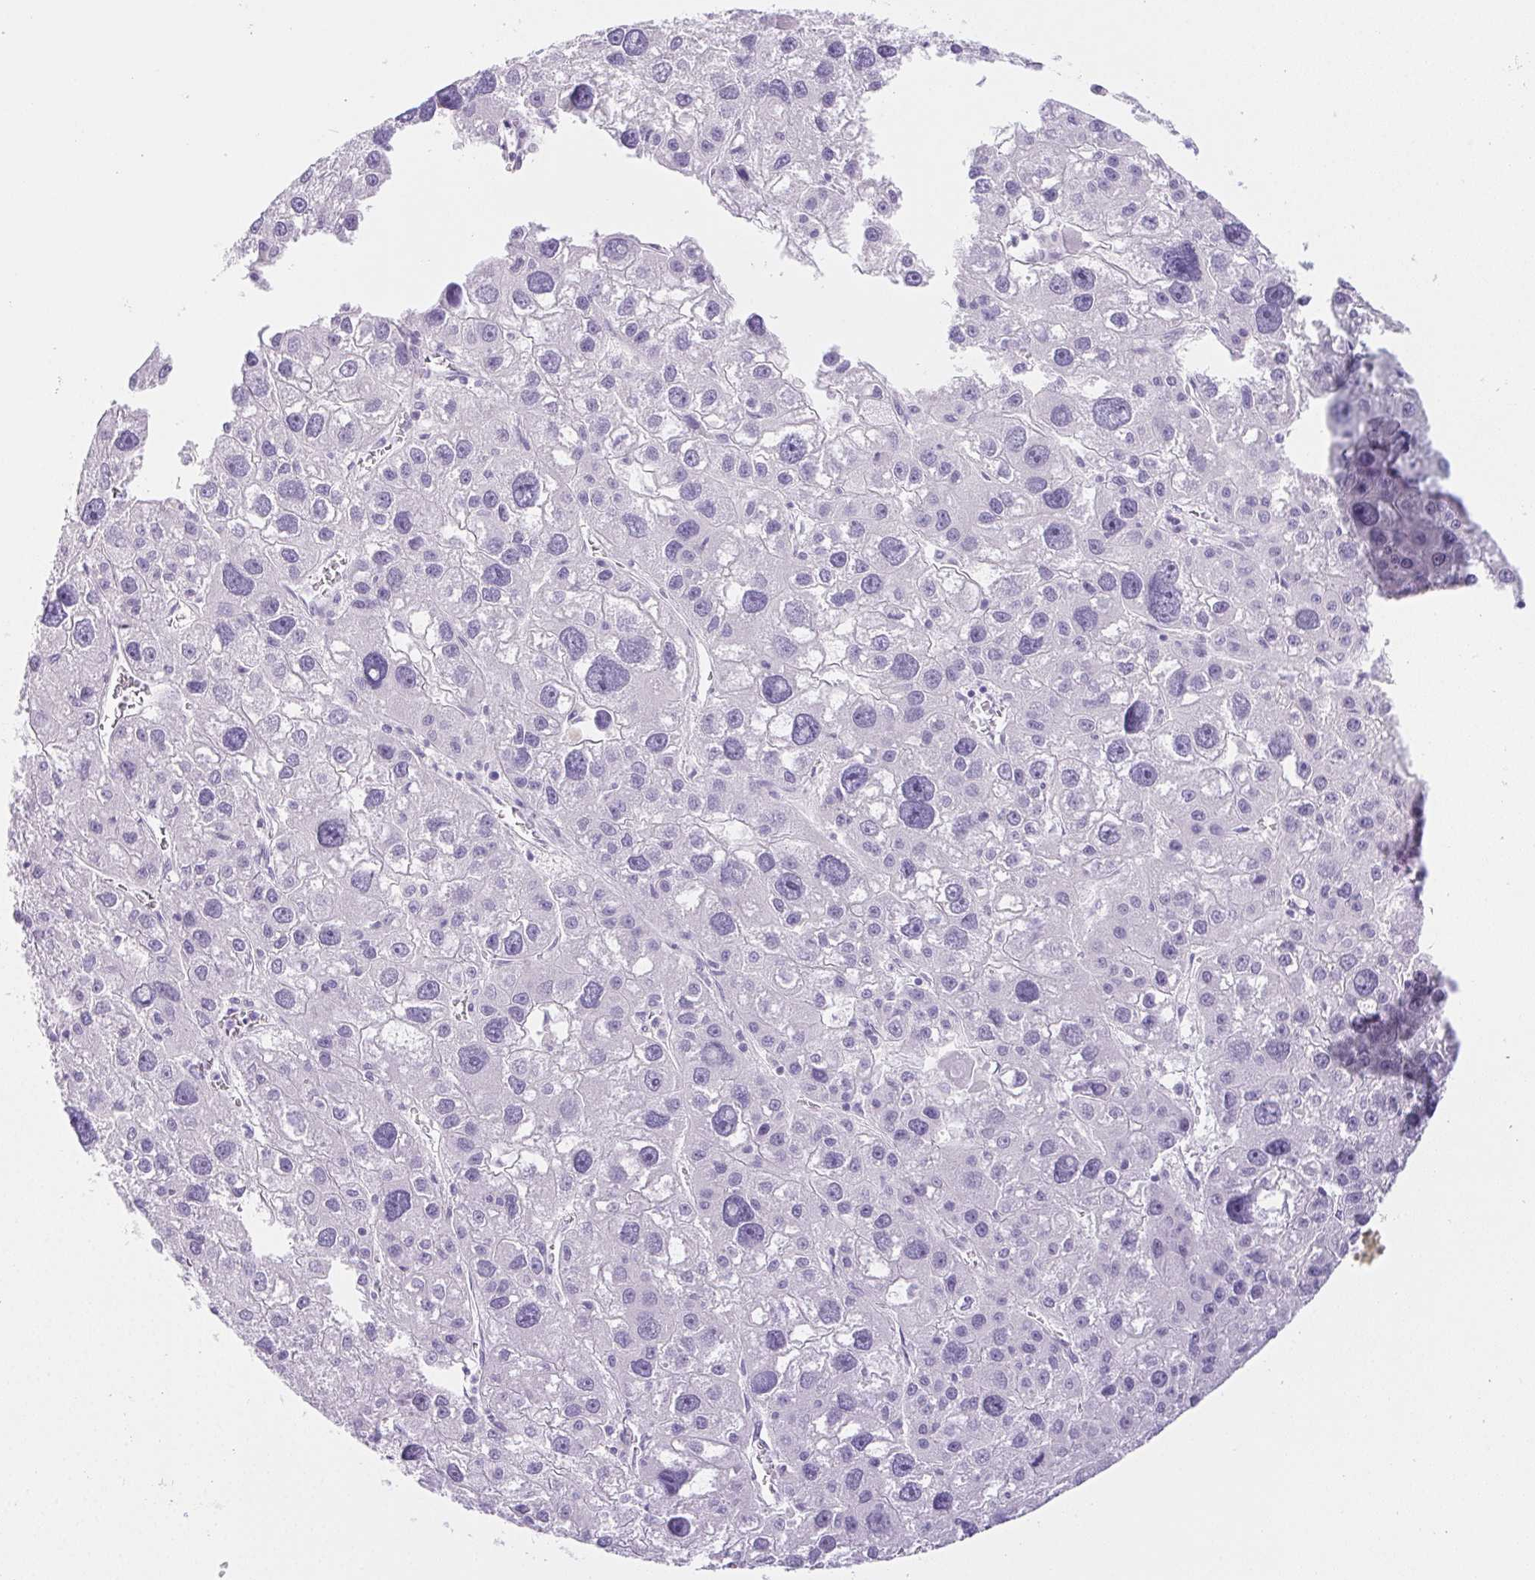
{"staining": {"intensity": "negative", "quantity": "none", "location": "none"}, "tissue": "liver cancer", "cell_type": "Tumor cells", "image_type": "cancer", "snomed": [{"axis": "morphology", "description": "Carcinoma, Hepatocellular, NOS"}, {"axis": "topography", "description": "Liver"}], "caption": "IHC micrograph of neoplastic tissue: hepatocellular carcinoma (liver) stained with DAB (3,3'-diaminobenzidine) displays no significant protein positivity in tumor cells.", "gene": "PNLIP", "patient": {"sex": "male", "age": 73}}